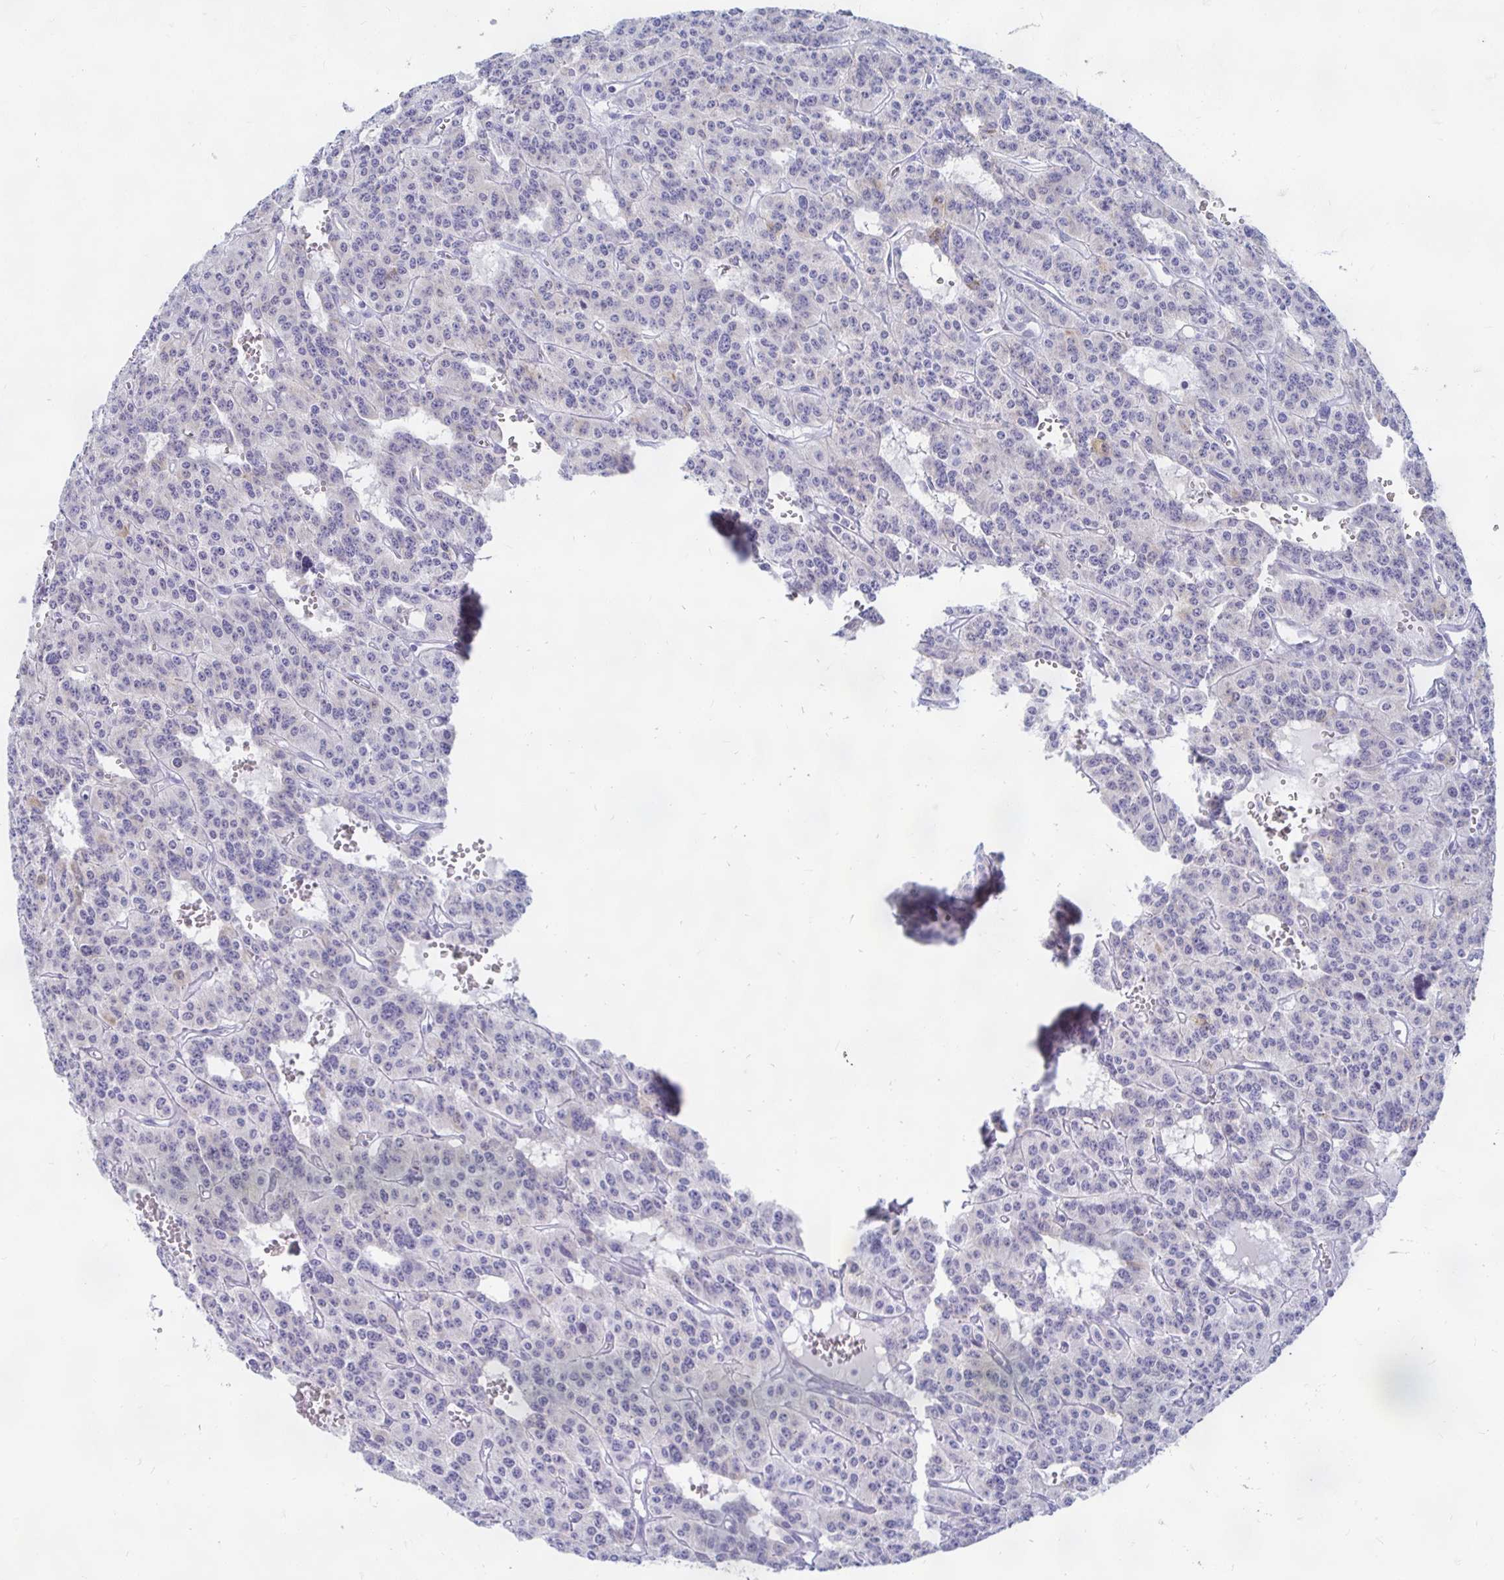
{"staining": {"intensity": "weak", "quantity": "<25%", "location": "cytoplasmic/membranous"}, "tissue": "carcinoid", "cell_type": "Tumor cells", "image_type": "cancer", "snomed": [{"axis": "morphology", "description": "Carcinoid, malignant, NOS"}, {"axis": "topography", "description": "Lung"}], "caption": "Tumor cells are negative for brown protein staining in carcinoid (malignant).", "gene": "PEG10", "patient": {"sex": "female", "age": 71}}